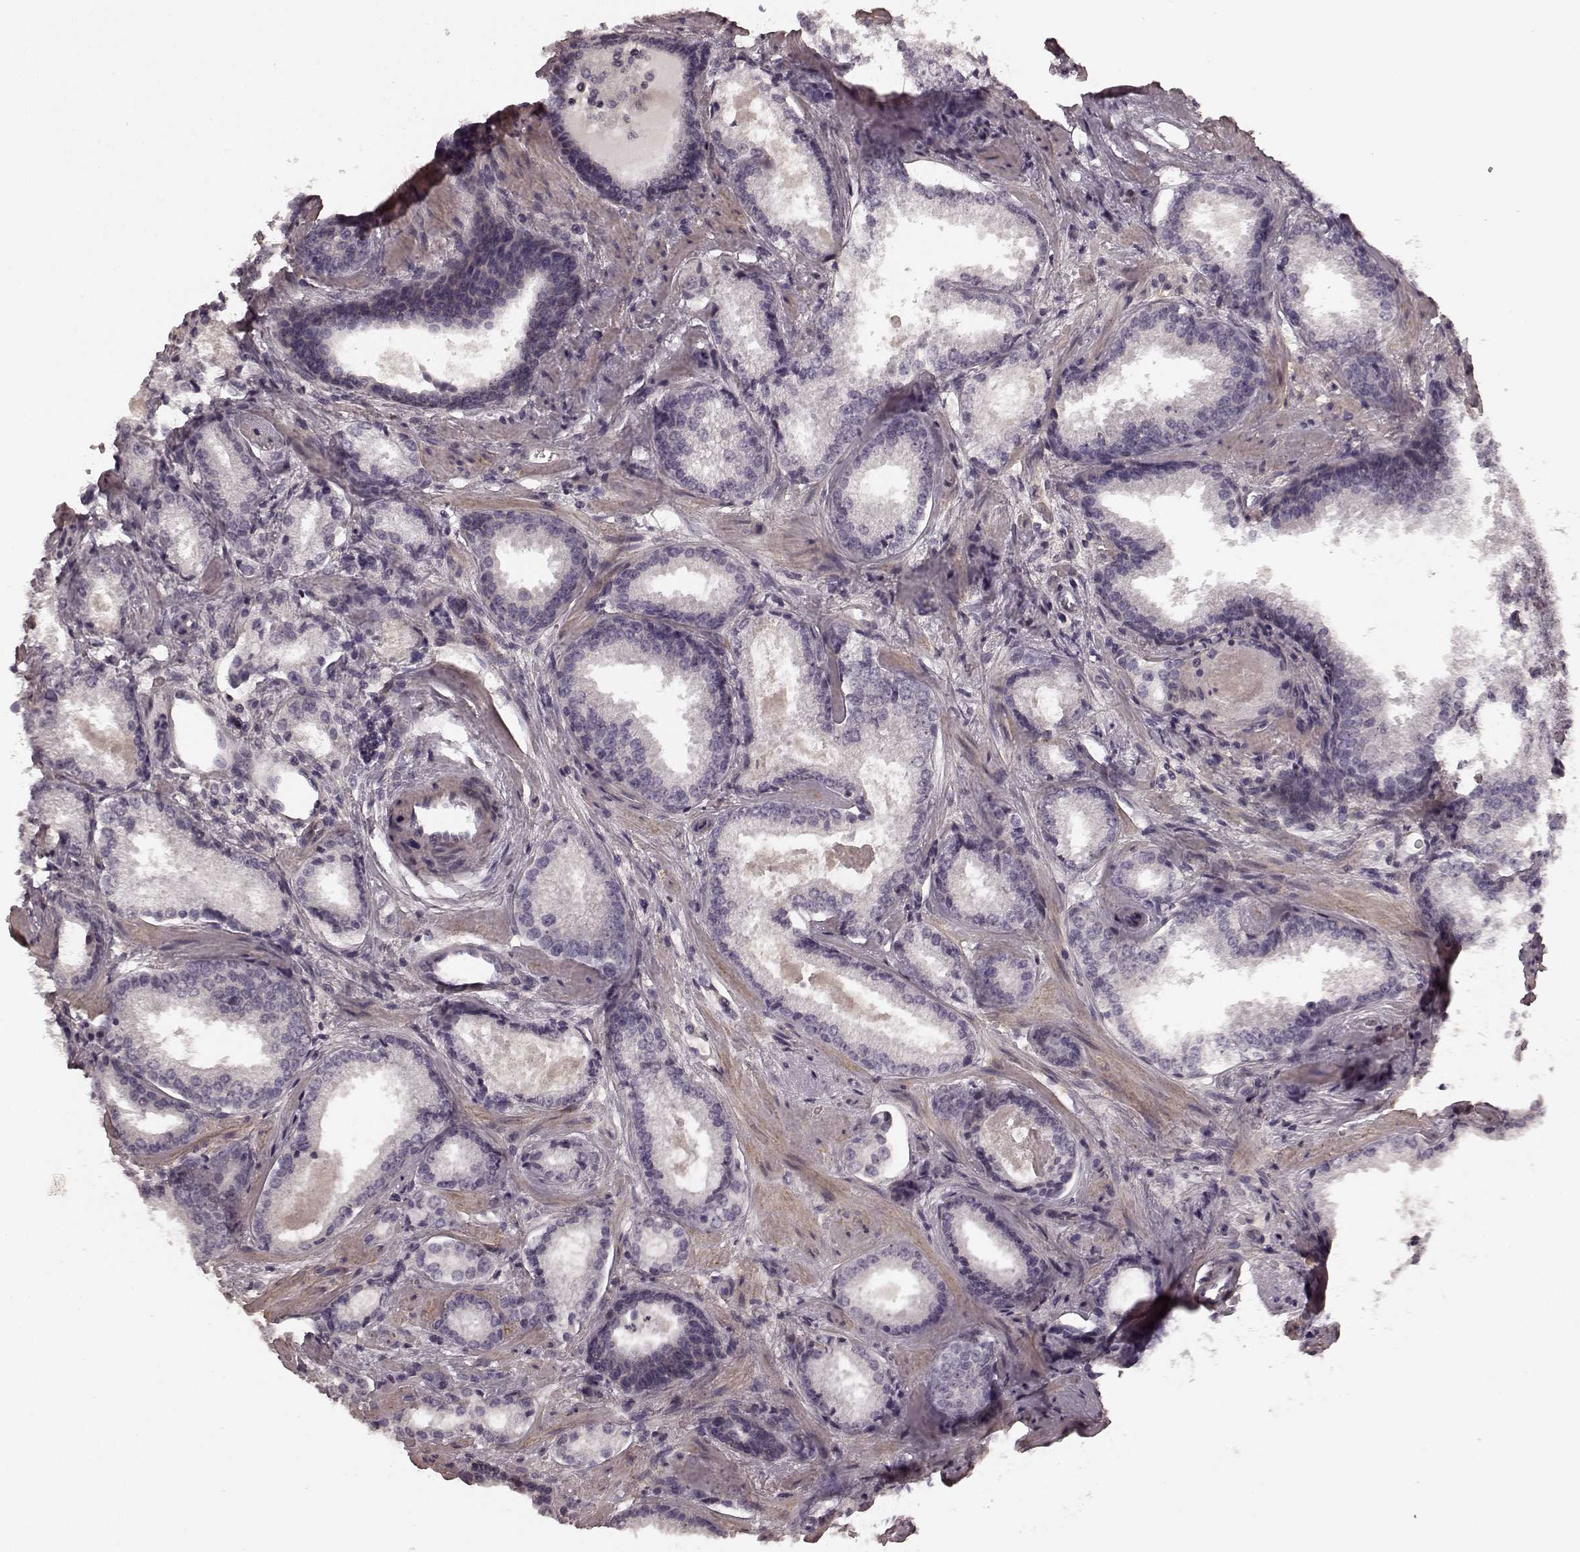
{"staining": {"intensity": "negative", "quantity": "none", "location": "none"}, "tissue": "prostate cancer", "cell_type": "Tumor cells", "image_type": "cancer", "snomed": [{"axis": "morphology", "description": "Adenocarcinoma, Low grade"}, {"axis": "topography", "description": "Prostate"}], "caption": "Tumor cells show no significant positivity in prostate cancer (low-grade adenocarcinoma). (DAB immunohistochemistry with hematoxylin counter stain).", "gene": "PRKCE", "patient": {"sex": "male", "age": 56}}